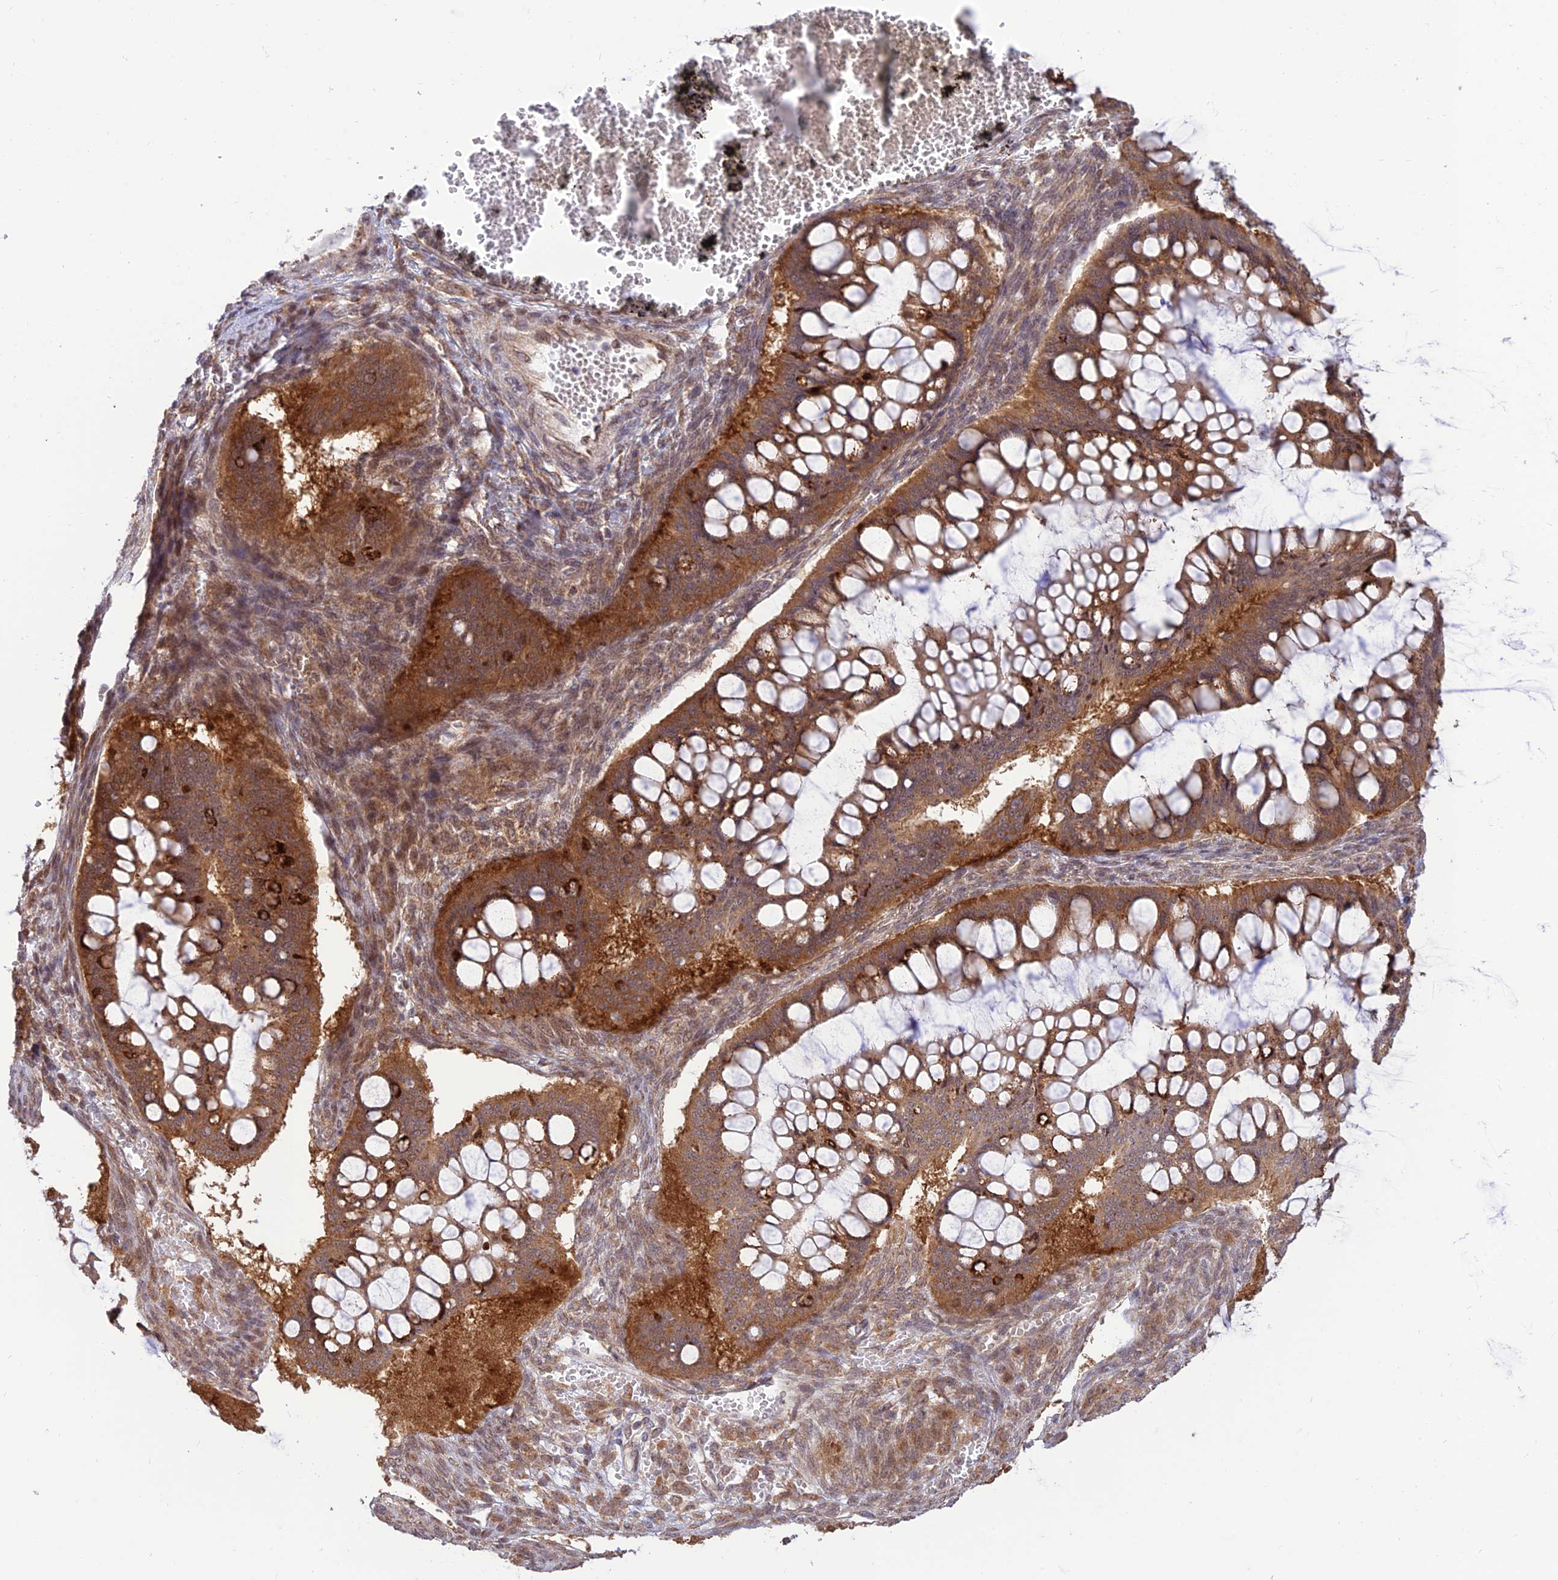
{"staining": {"intensity": "moderate", "quantity": ">75%", "location": "cytoplasmic/membranous"}, "tissue": "ovarian cancer", "cell_type": "Tumor cells", "image_type": "cancer", "snomed": [{"axis": "morphology", "description": "Cystadenocarcinoma, mucinous, NOS"}, {"axis": "topography", "description": "Ovary"}], "caption": "Protein staining of ovarian mucinous cystadenocarcinoma tissue shows moderate cytoplasmic/membranous positivity in approximately >75% of tumor cells. (Brightfield microscopy of DAB IHC at high magnification).", "gene": "GOLGA3", "patient": {"sex": "female", "age": 73}}